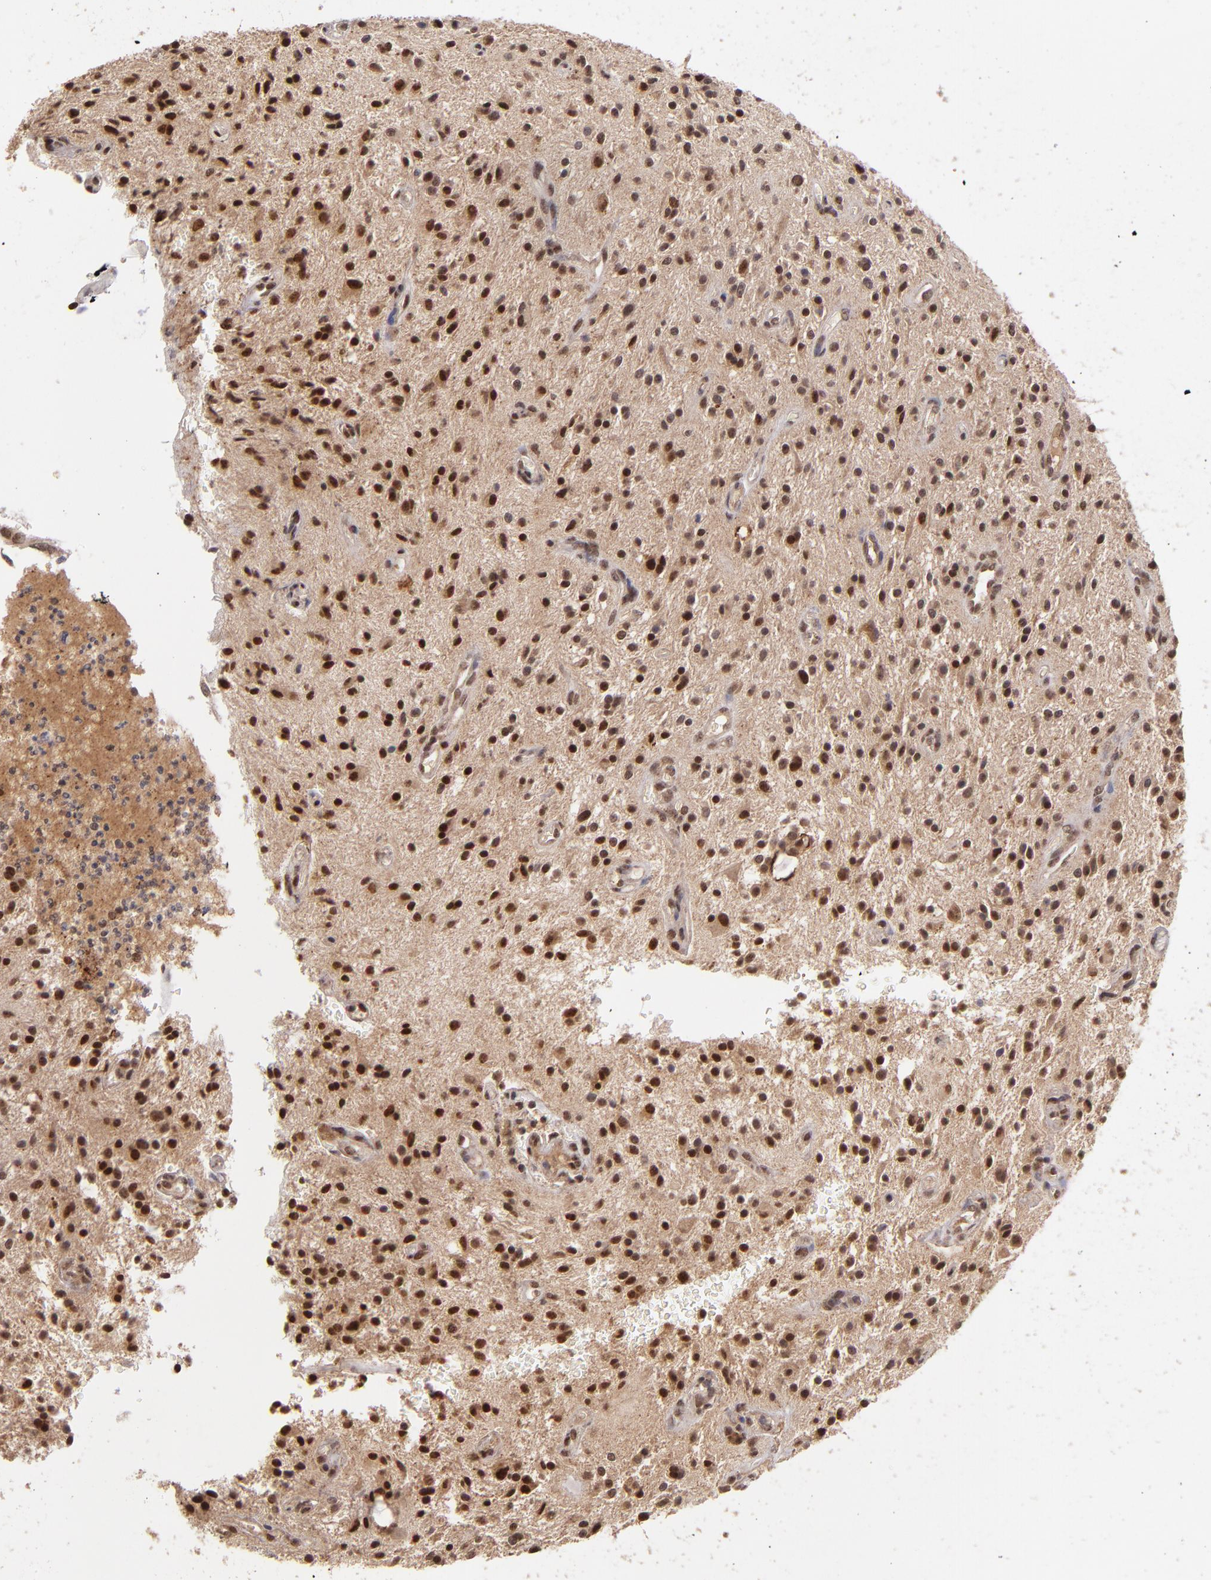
{"staining": {"intensity": "strong", "quantity": ">75%", "location": "nuclear"}, "tissue": "glioma", "cell_type": "Tumor cells", "image_type": "cancer", "snomed": [{"axis": "morphology", "description": "Glioma, malignant, NOS"}, {"axis": "topography", "description": "Cerebellum"}], "caption": "IHC photomicrograph of neoplastic tissue: malignant glioma stained using immunohistochemistry (IHC) exhibits high levels of strong protein expression localized specifically in the nuclear of tumor cells, appearing as a nuclear brown color.", "gene": "ABHD12B", "patient": {"sex": "female", "age": 10}}